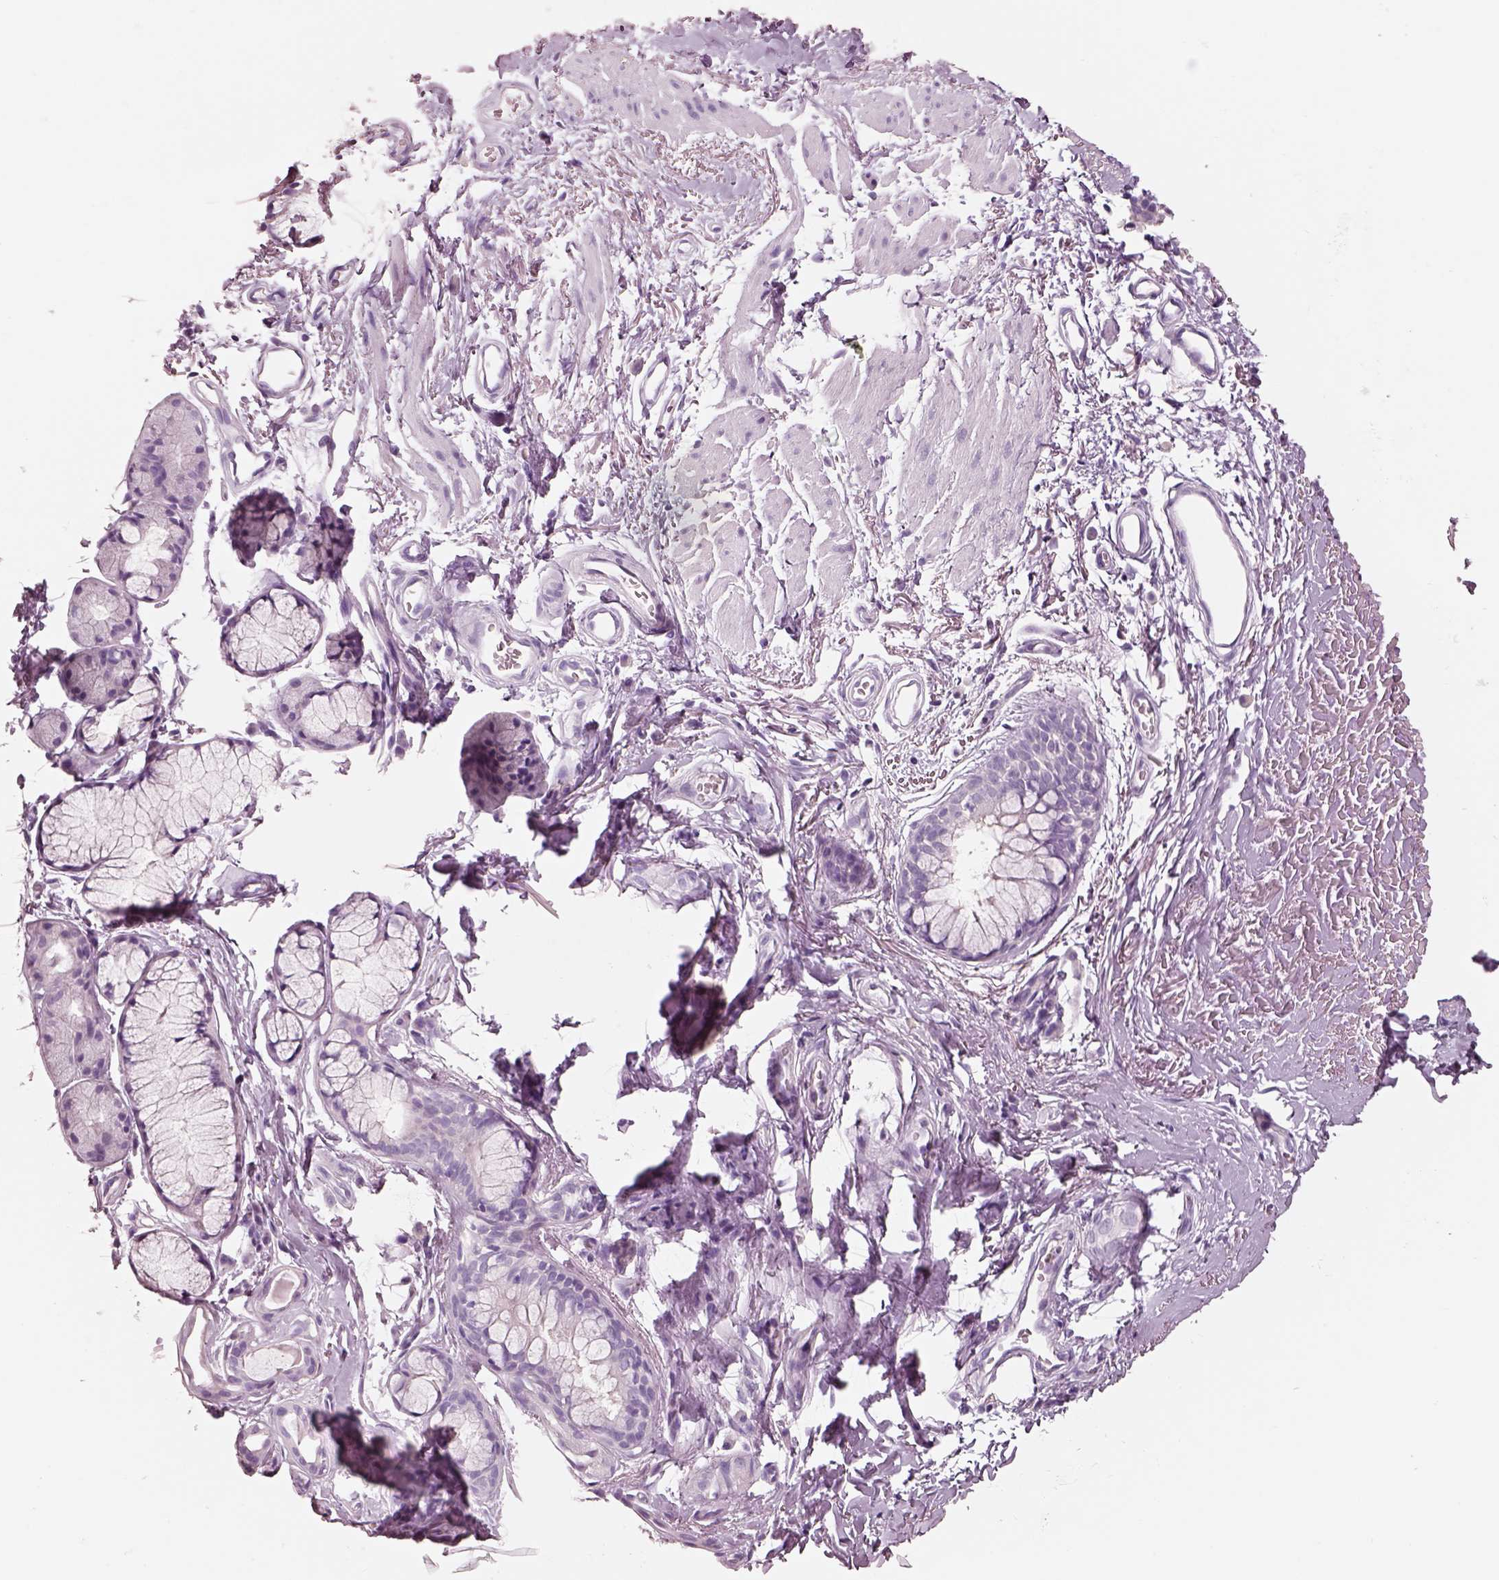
{"staining": {"intensity": "negative", "quantity": "none", "location": "none"}, "tissue": "adipose tissue", "cell_type": "Adipocytes", "image_type": "normal", "snomed": [{"axis": "morphology", "description": "Normal tissue, NOS"}, {"axis": "topography", "description": "Cartilage tissue"}, {"axis": "topography", "description": "Bronchus"}], "caption": "High magnification brightfield microscopy of benign adipose tissue stained with DAB (brown) and counterstained with hematoxylin (blue): adipocytes show no significant expression. (Immunohistochemistry, brightfield microscopy, high magnification).", "gene": "PNOC", "patient": {"sex": "female", "age": 79}}